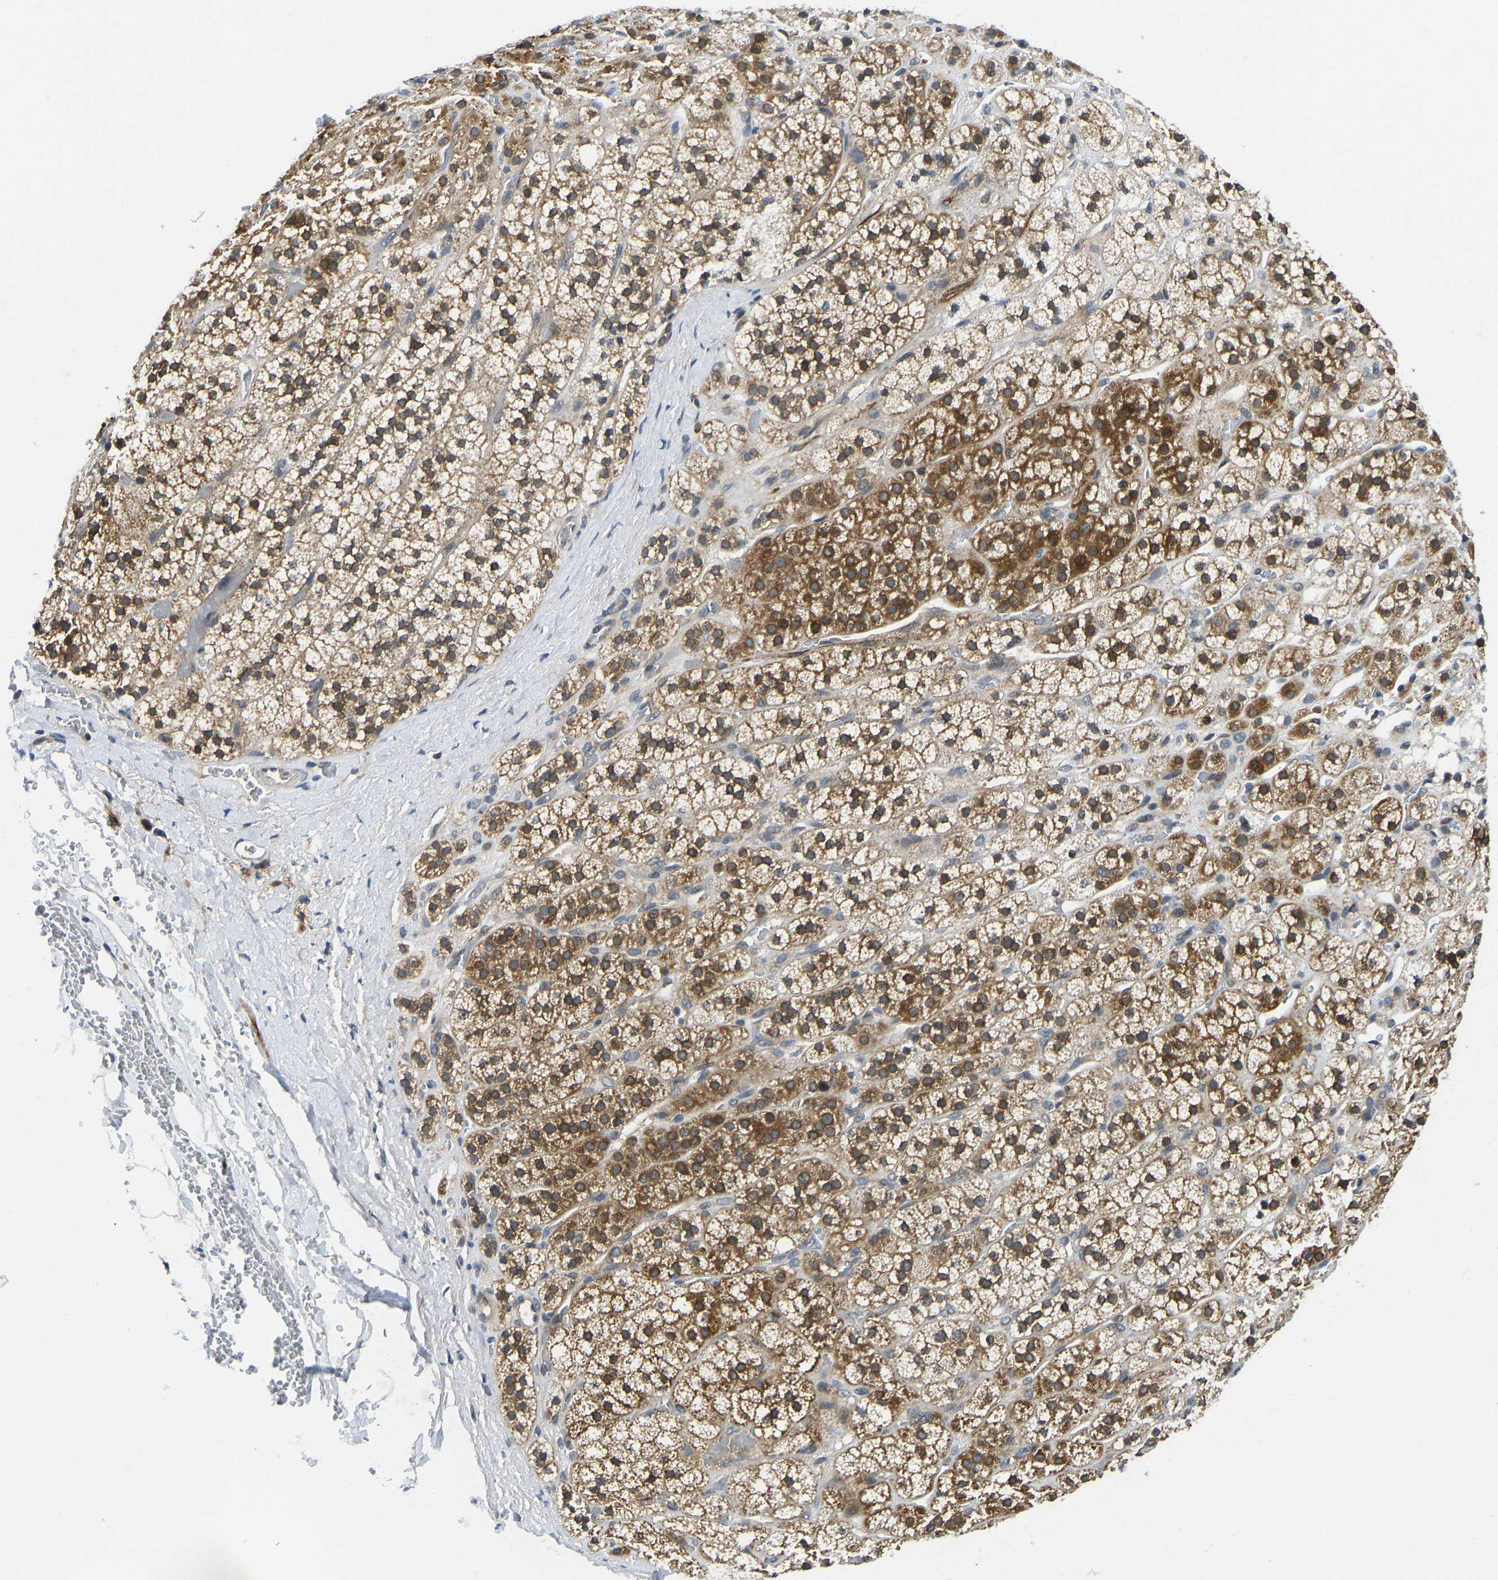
{"staining": {"intensity": "moderate", "quantity": ">75%", "location": "cytoplasmic/membranous"}, "tissue": "adrenal gland", "cell_type": "Glandular cells", "image_type": "normal", "snomed": [{"axis": "morphology", "description": "Normal tissue, NOS"}, {"axis": "topography", "description": "Adrenal gland"}], "caption": "High-power microscopy captured an immunohistochemistry (IHC) histopathology image of unremarkable adrenal gland, revealing moderate cytoplasmic/membranous staining in about >75% of glandular cells.", "gene": "NDRG3", "patient": {"sex": "male", "age": 56}}